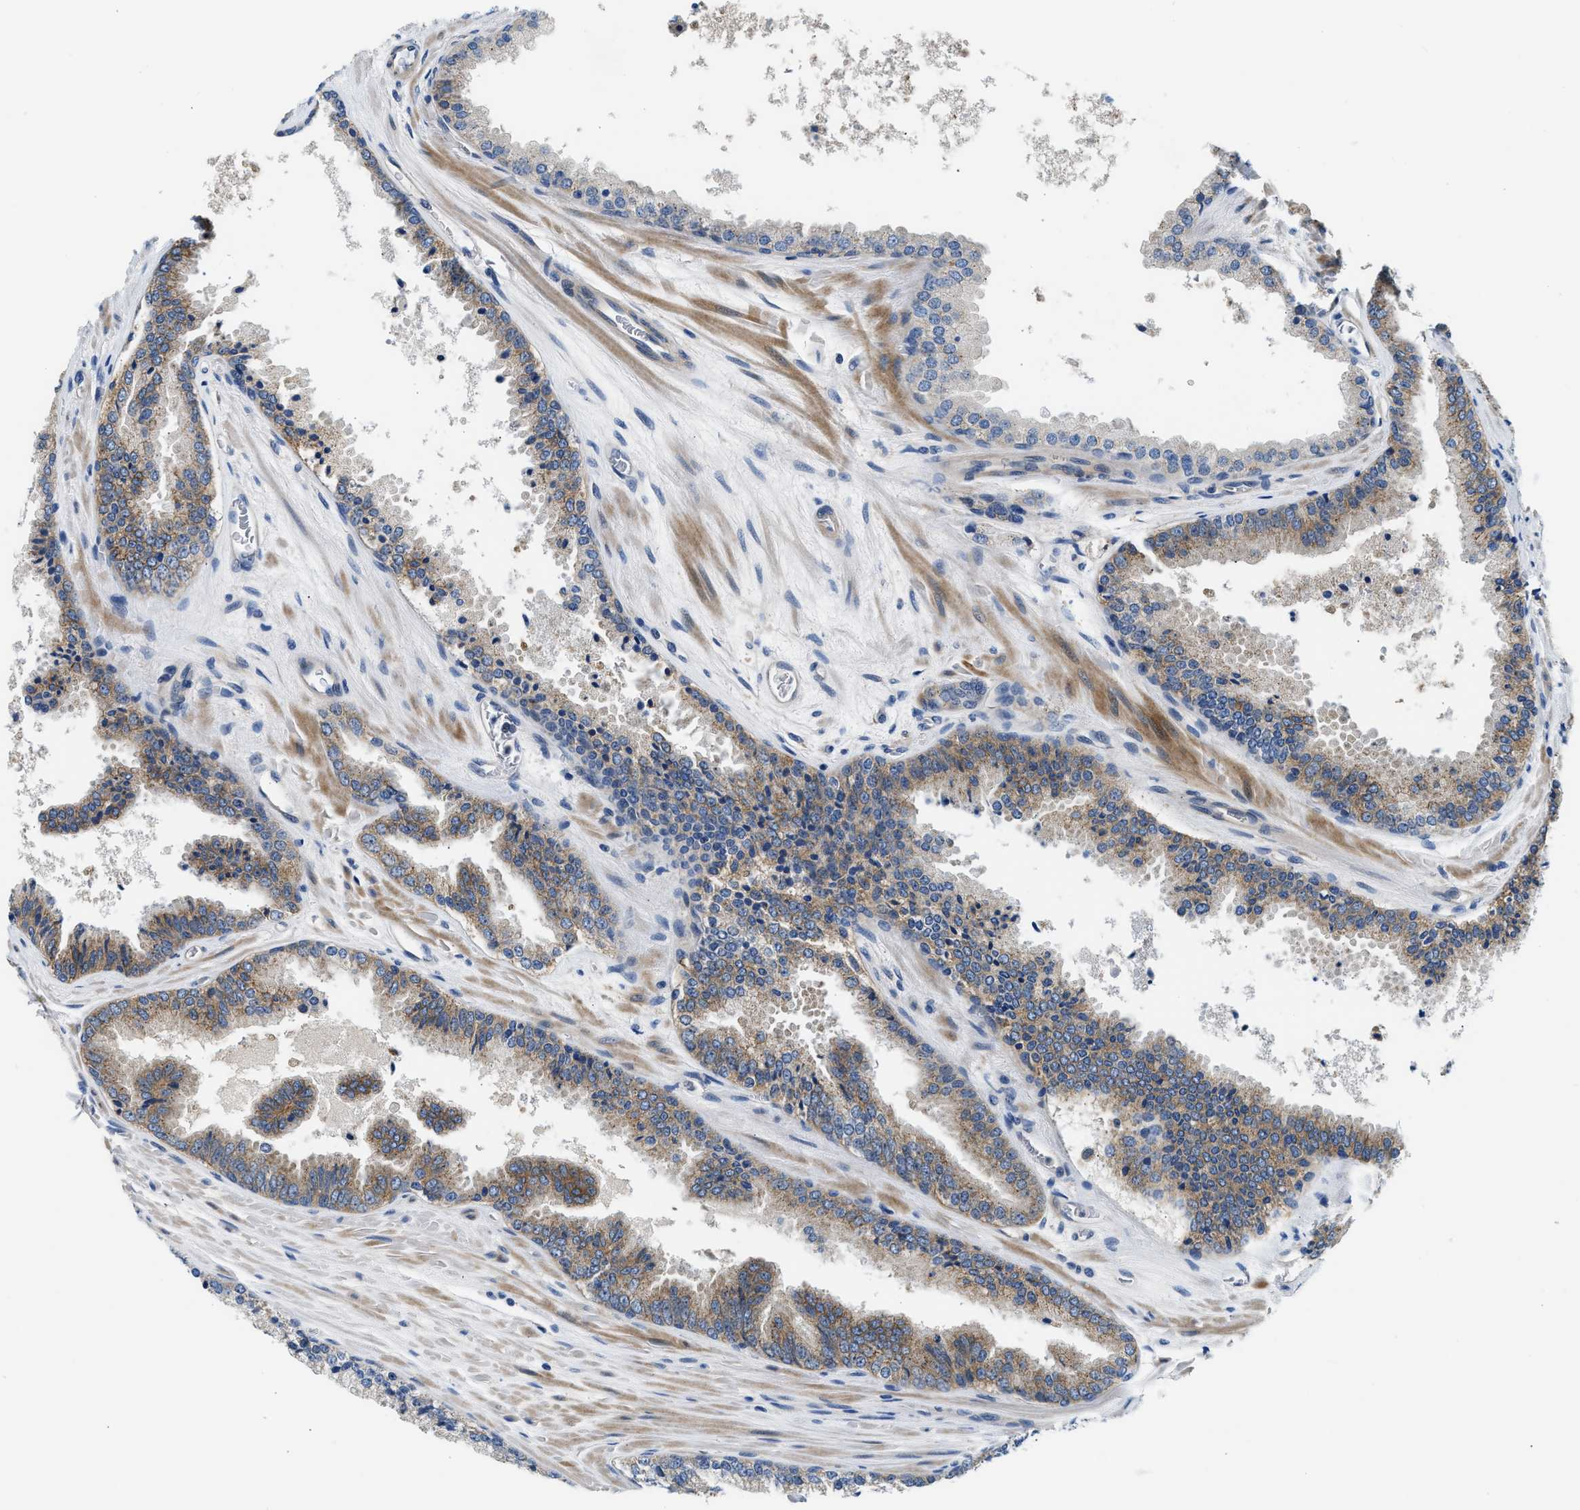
{"staining": {"intensity": "moderate", "quantity": ">75%", "location": "cytoplasmic/membranous"}, "tissue": "prostate cancer", "cell_type": "Tumor cells", "image_type": "cancer", "snomed": [{"axis": "morphology", "description": "Adenocarcinoma, High grade"}, {"axis": "topography", "description": "Prostate"}], "caption": "This micrograph shows IHC staining of adenocarcinoma (high-grade) (prostate), with medium moderate cytoplasmic/membranous staining in about >75% of tumor cells.", "gene": "LPIN2", "patient": {"sex": "male", "age": 65}}